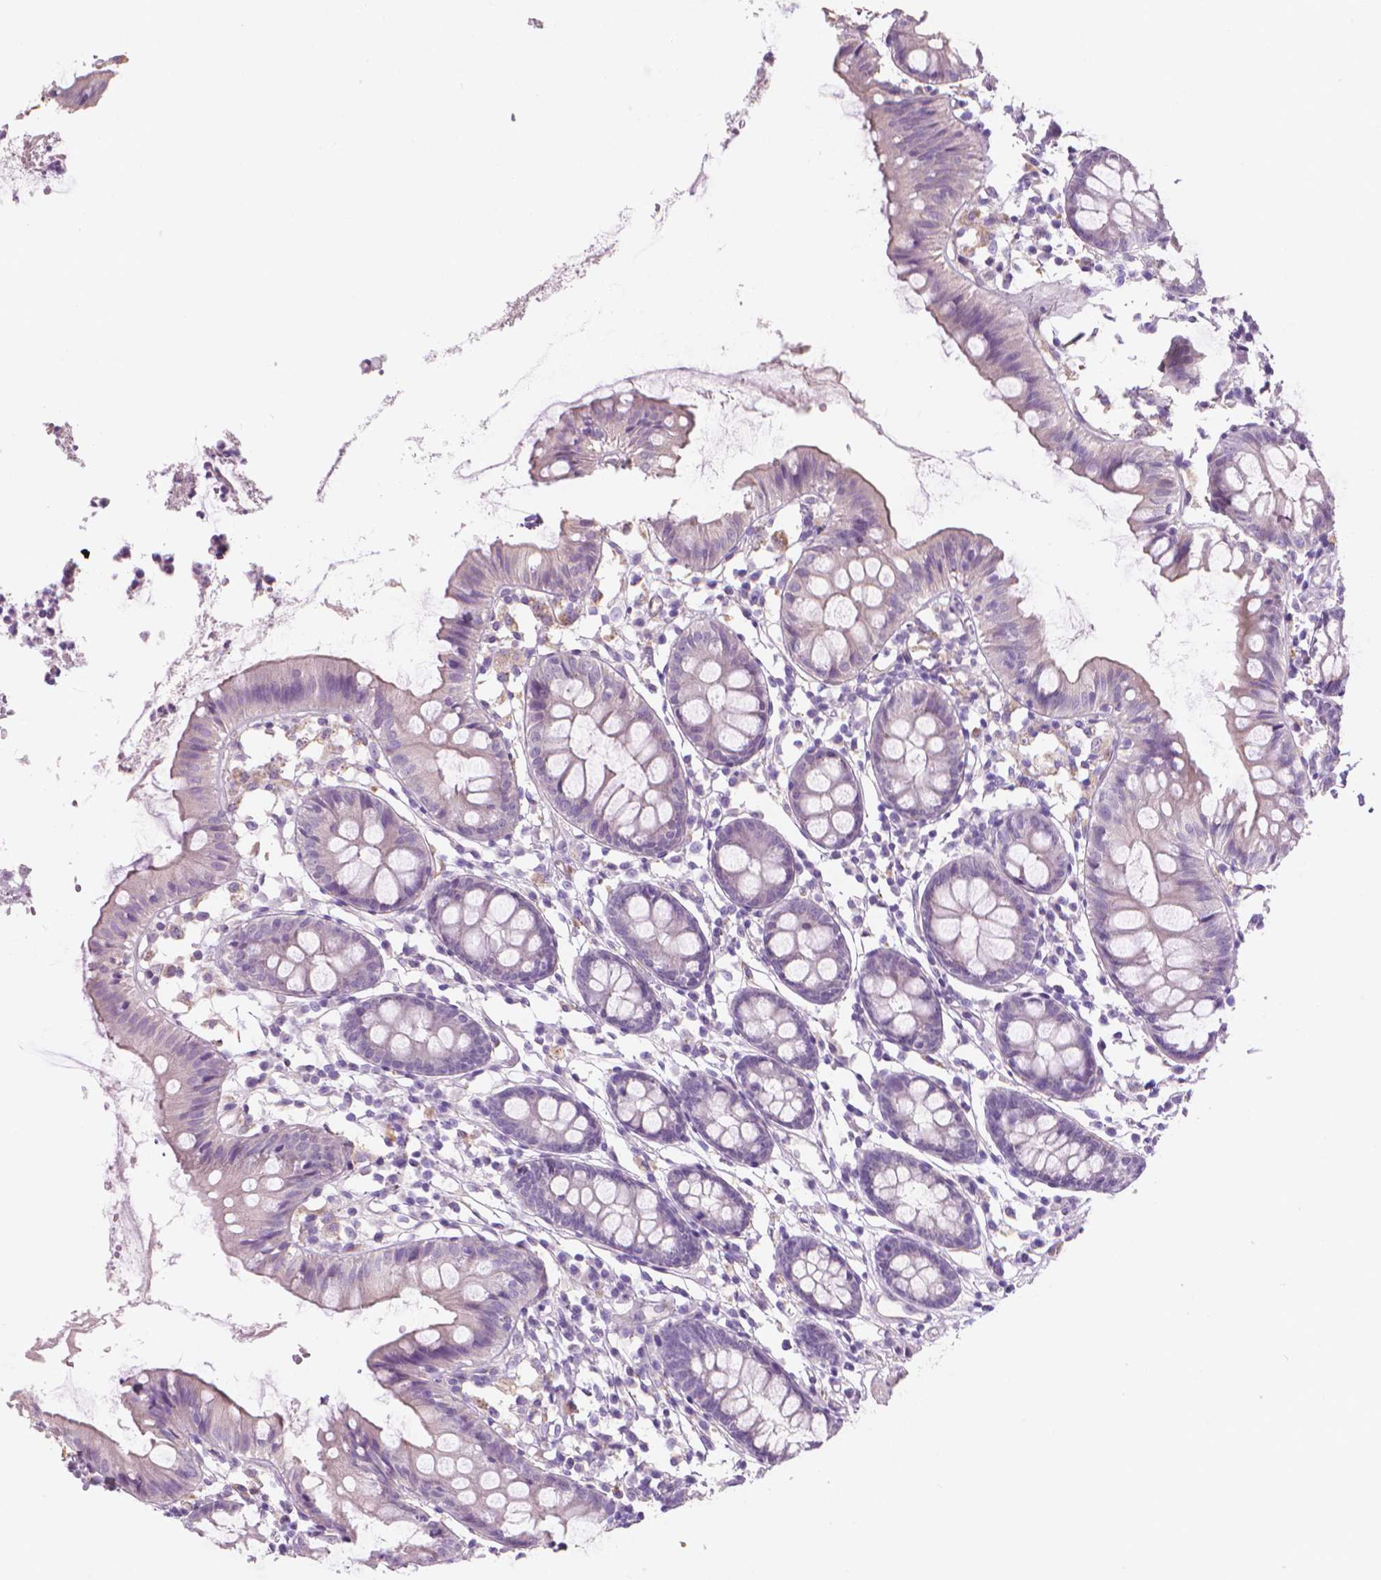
{"staining": {"intensity": "negative", "quantity": "none", "location": "none"}, "tissue": "colon", "cell_type": "Endothelial cells", "image_type": "normal", "snomed": [{"axis": "morphology", "description": "Normal tissue, NOS"}, {"axis": "topography", "description": "Colon"}], "caption": "High power microscopy histopathology image of an immunohistochemistry (IHC) image of unremarkable colon, revealing no significant staining in endothelial cells. The staining was performed using DAB (3,3'-diaminobenzidine) to visualize the protein expression in brown, while the nuclei were stained in blue with hematoxylin (Magnification: 20x).", "gene": "GSDMA", "patient": {"sex": "female", "age": 84}}